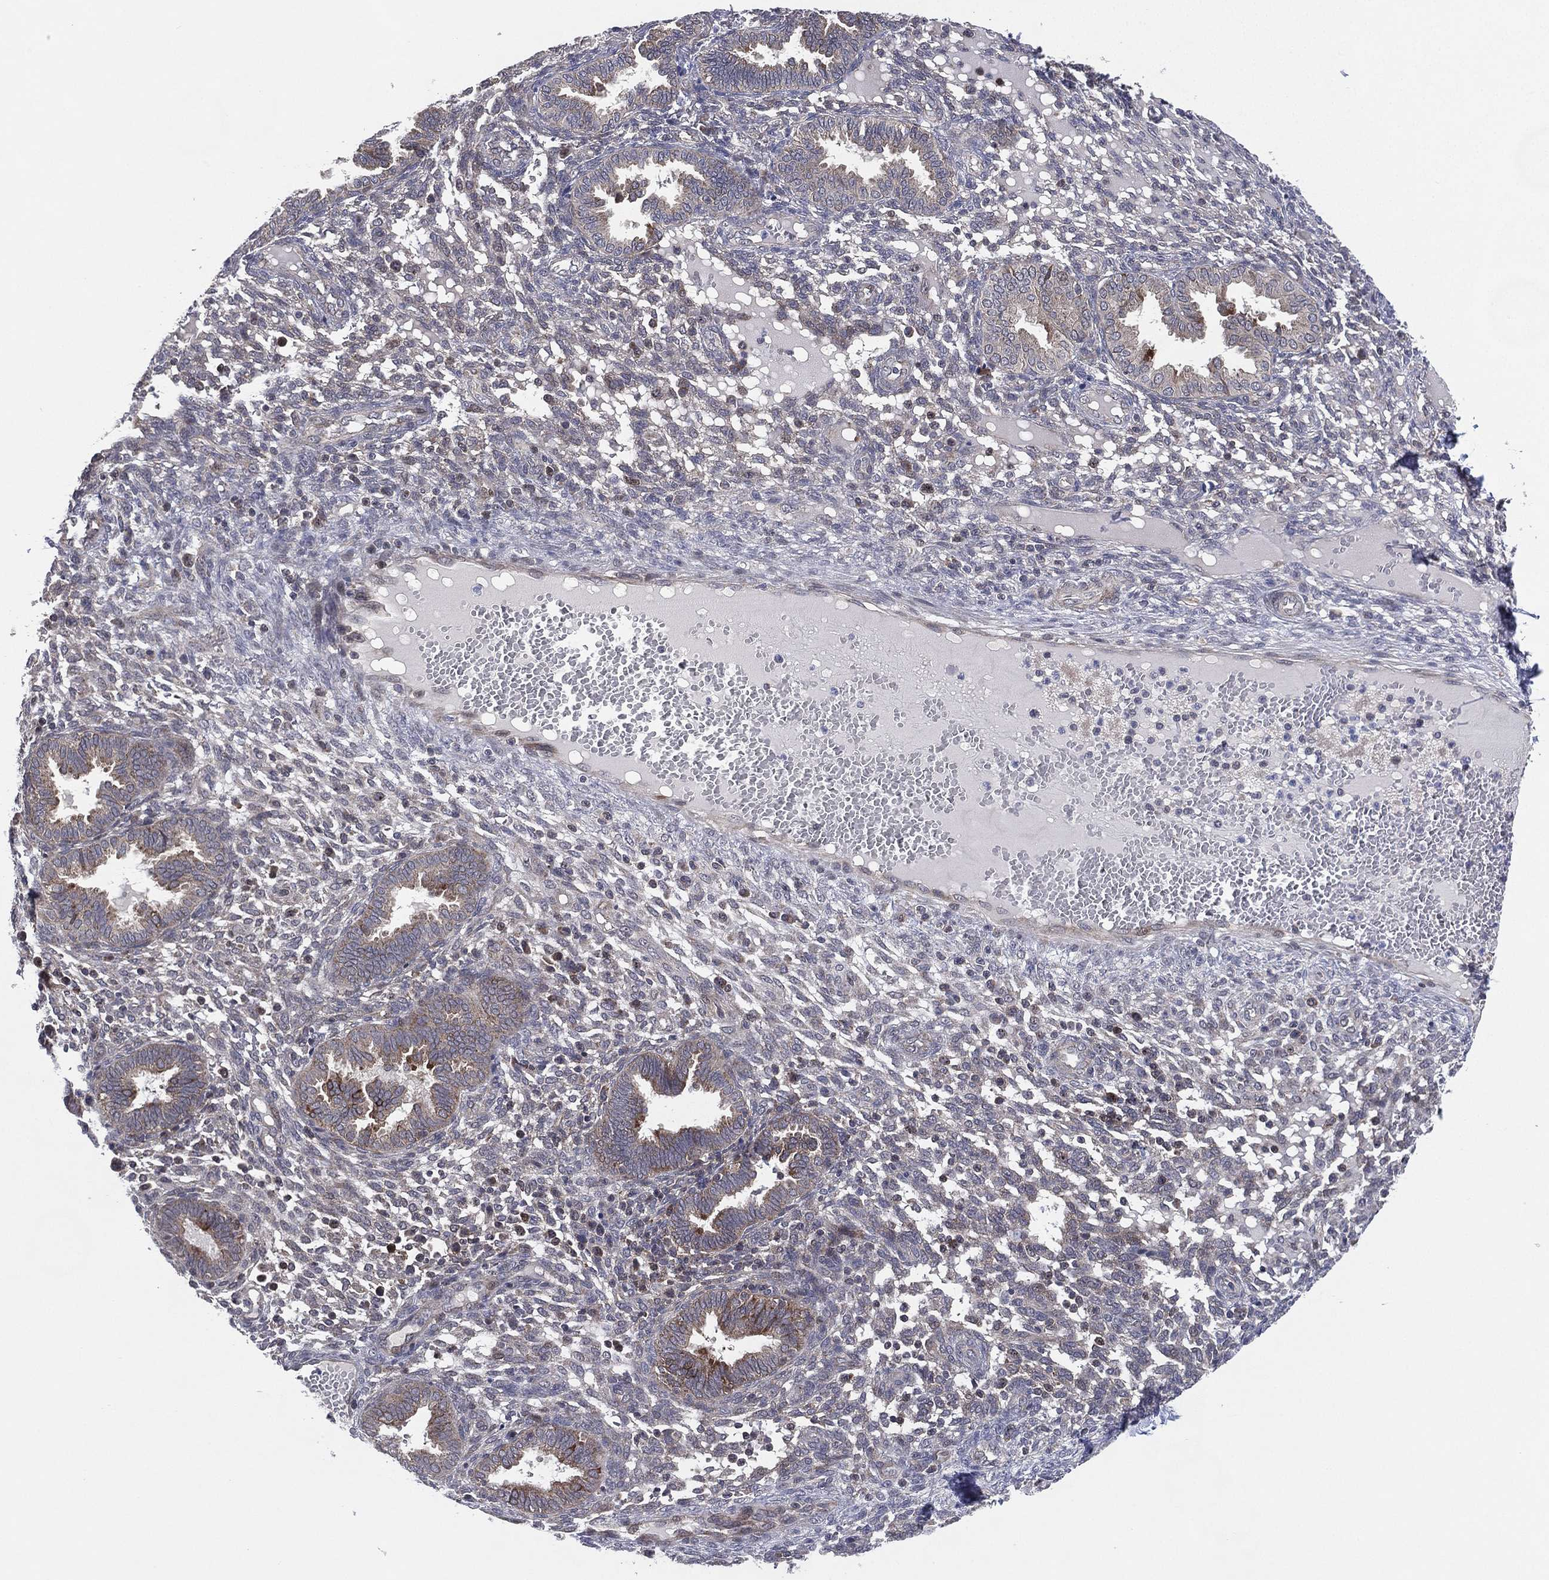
{"staining": {"intensity": "weak", "quantity": "<25%", "location": "cytoplasmic/membranous"}, "tissue": "endometrium", "cell_type": "Cells in endometrial stroma", "image_type": "normal", "snomed": [{"axis": "morphology", "description": "Normal tissue, NOS"}, {"axis": "topography", "description": "Endometrium"}], "caption": "There is no significant staining in cells in endometrial stroma of endometrium. The staining is performed using DAB brown chromogen with nuclei counter-stained in using hematoxylin.", "gene": "KAT14", "patient": {"sex": "female", "age": 42}}